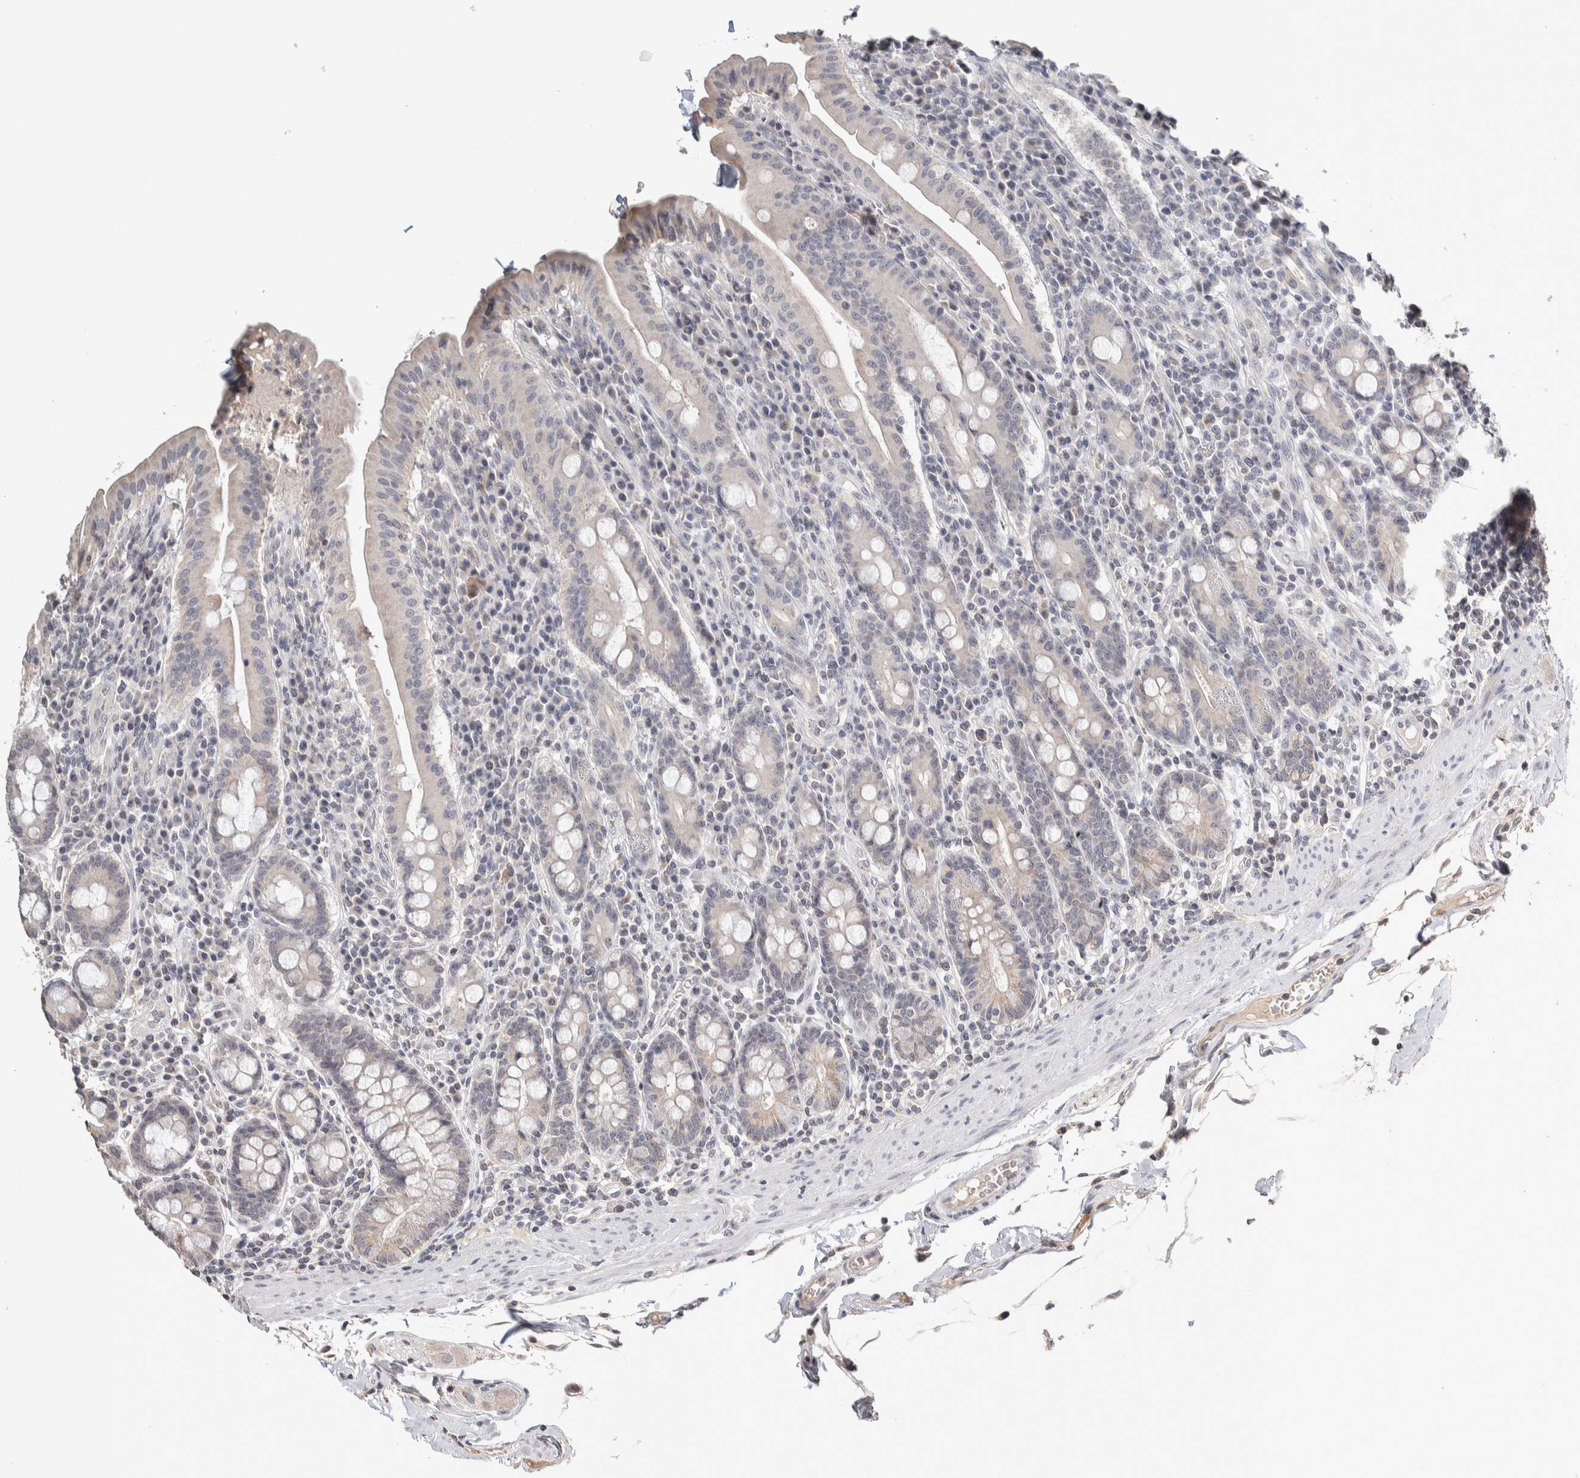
{"staining": {"intensity": "moderate", "quantity": "<25%", "location": "cytoplasmic/membranous"}, "tissue": "duodenum", "cell_type": "Glandular cells", "image_type": "normal", "snomed": [{"axis": "morphology", "description": "Normal tissue, NOS"}, {"axis": "morphology", "description": "Adenocarcinoma, NOS"}, {"axis": "topography", "description": "Pancreas"}, {"axis": "topography", "description": "Duodenum"}], "caption": "Brown immunohistochemical staining in normal duodenum demonstrates moderate cytoplasmic/membranous positivity in about <25% of glandular cells. (brown staining indicates protein expression, while blue staining denotes nuclei).", "gene": "CRAT", "patient": {"sex": "male", "age": 50}}